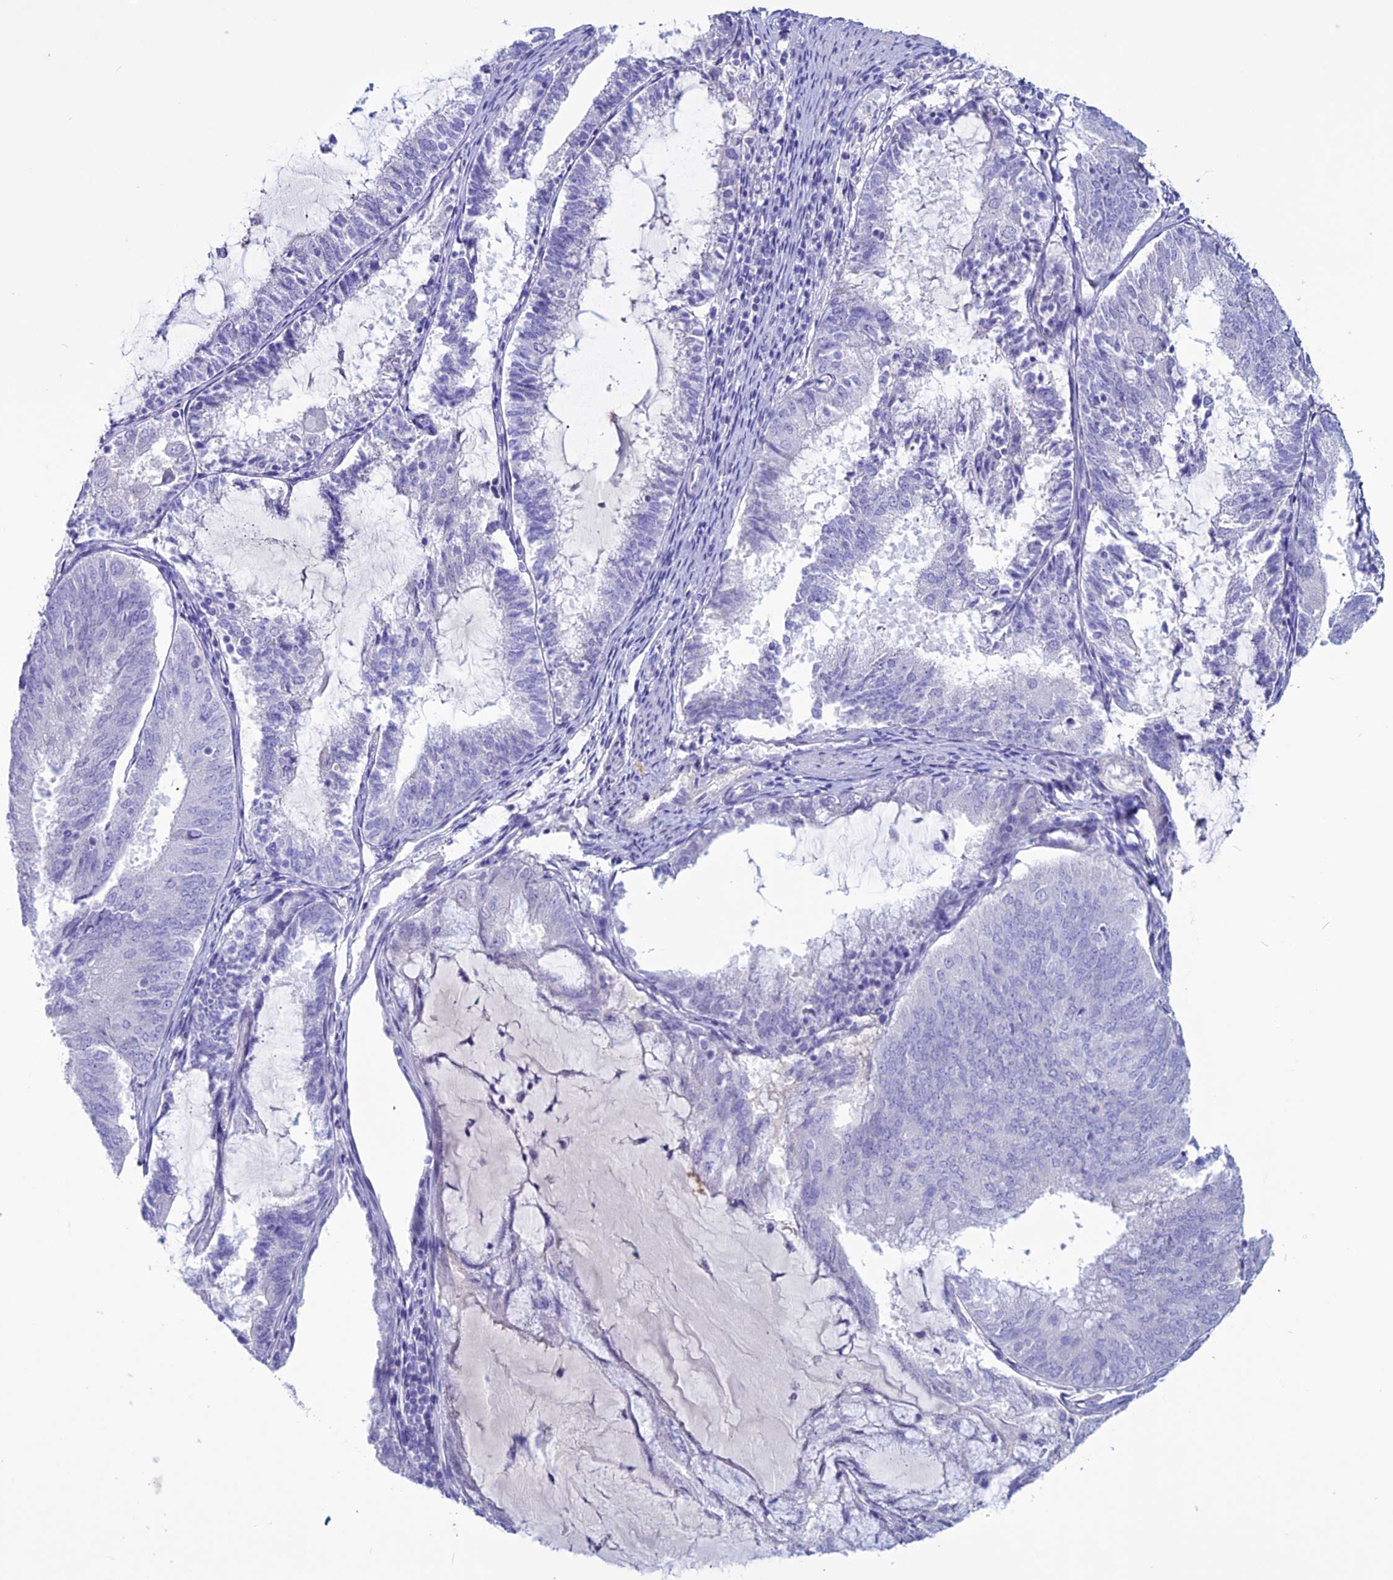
{"staining": {"intensity": "negative", "quantity": "none", "location": "none"}, "tissue": "endometrial cancer", "cell_type": "Tumor cells", "image_type": "cancer", "snomed": [{"axis": "morphology", "description": "Adenocarcinoma, NOS"}, {"axis": "topography", "description": "Endometrium"}], "caption": "Adenocarcinoma (endometrial) was stained to show a protein in brown. There is no significant staining in tumor cells.", "gene": "CLEC2L", "patient": {"sex": "female", "age": 81}}